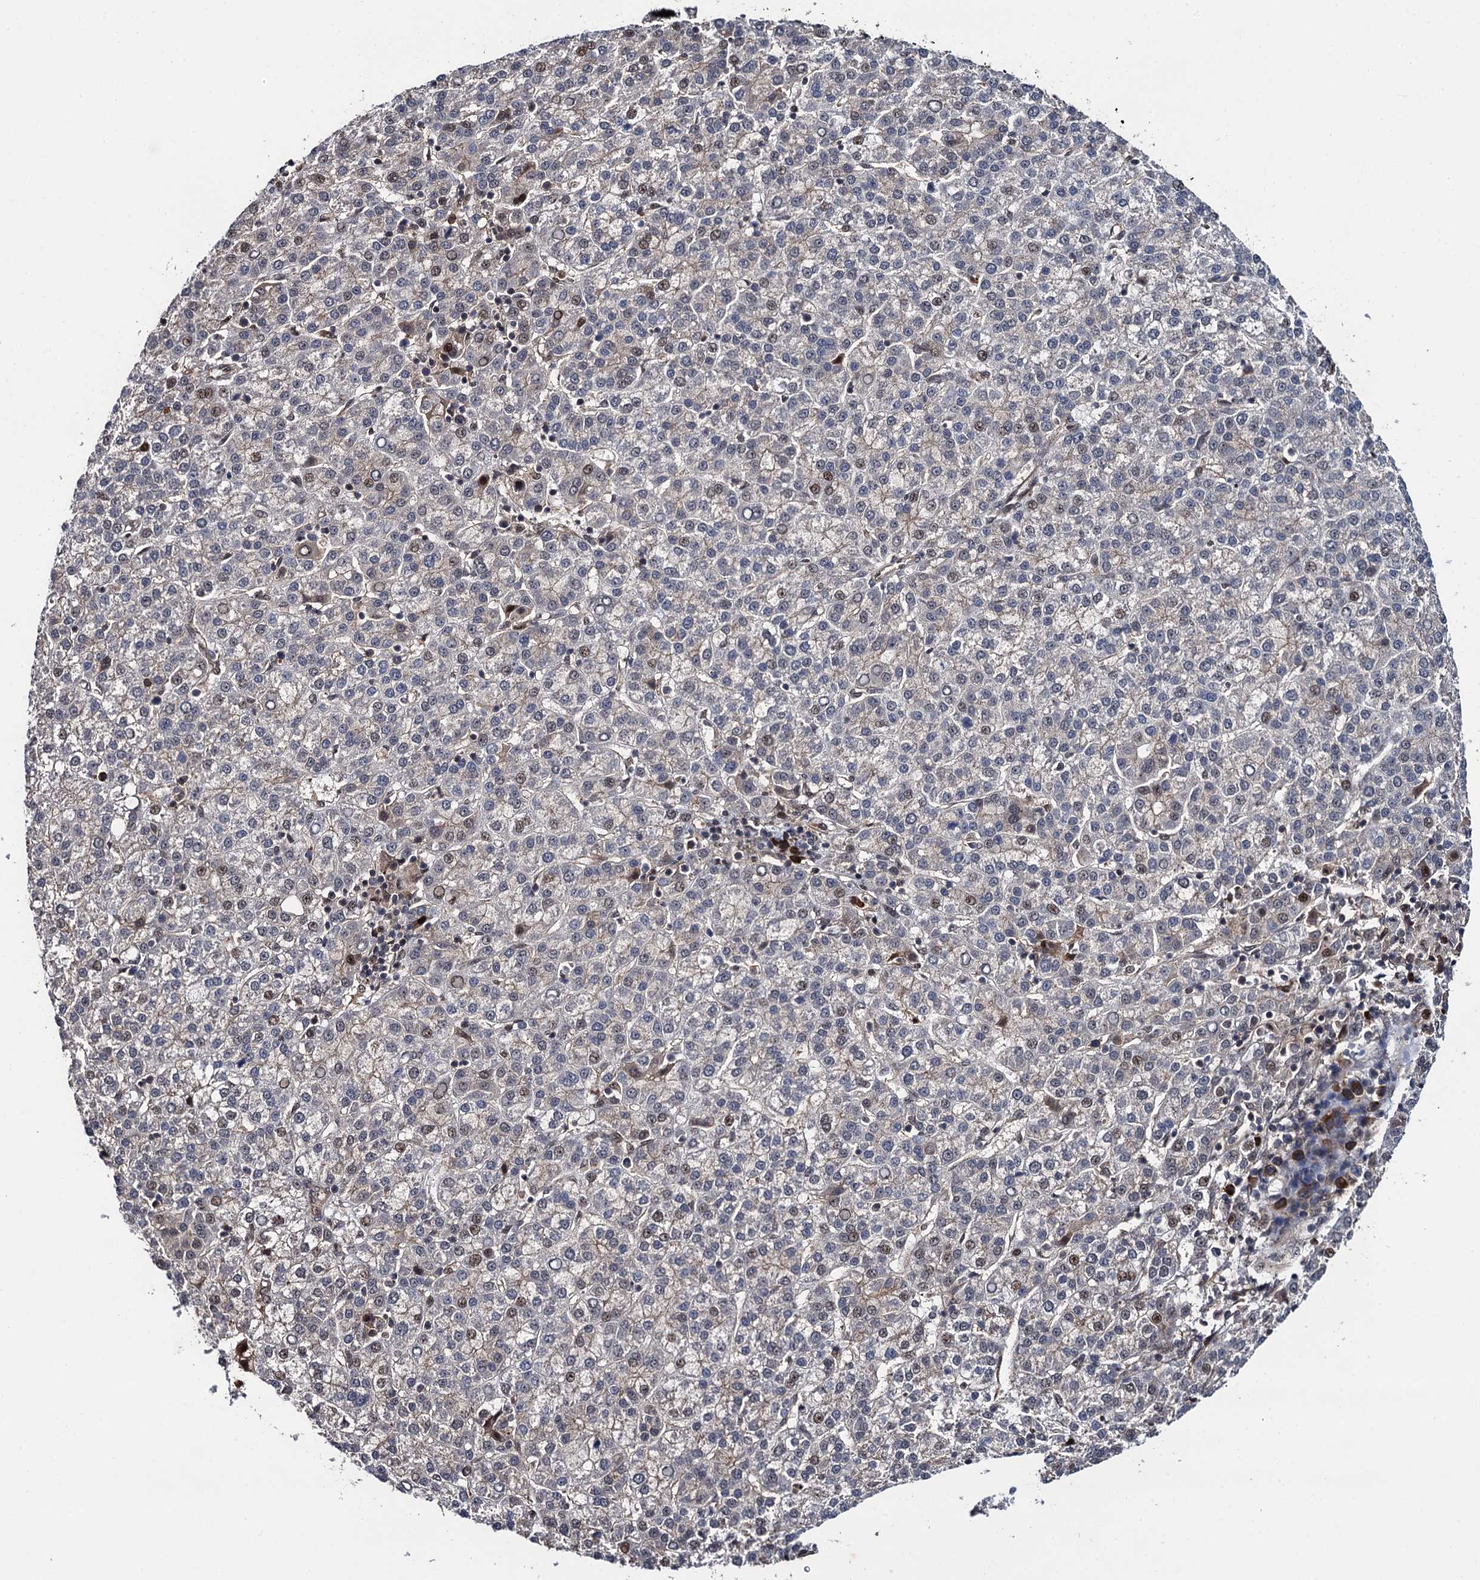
{"staining": {"intensity": "moderate", "quantity": "<25%", "location": "cytoplasmic/membranous,nuclear"}, "tissue": "liver cancer", "cell_type": "Tumor cells", "image_type": "cancer", "snomed": [{"axis": "morphology", "description": "Carcinoma, Hepatocellular, NOS"}, {"axis": "topography", "description": "Liver"}], "caption": "Liver hepatocellular carcinoma stained with a brown dye exhibits moderate cytoplasmic/membranous and nuclear positive positivity in approximately <25% of tumor cells.", "gene": "CDC23", "patient": {"sex": "female", "age": 58}}